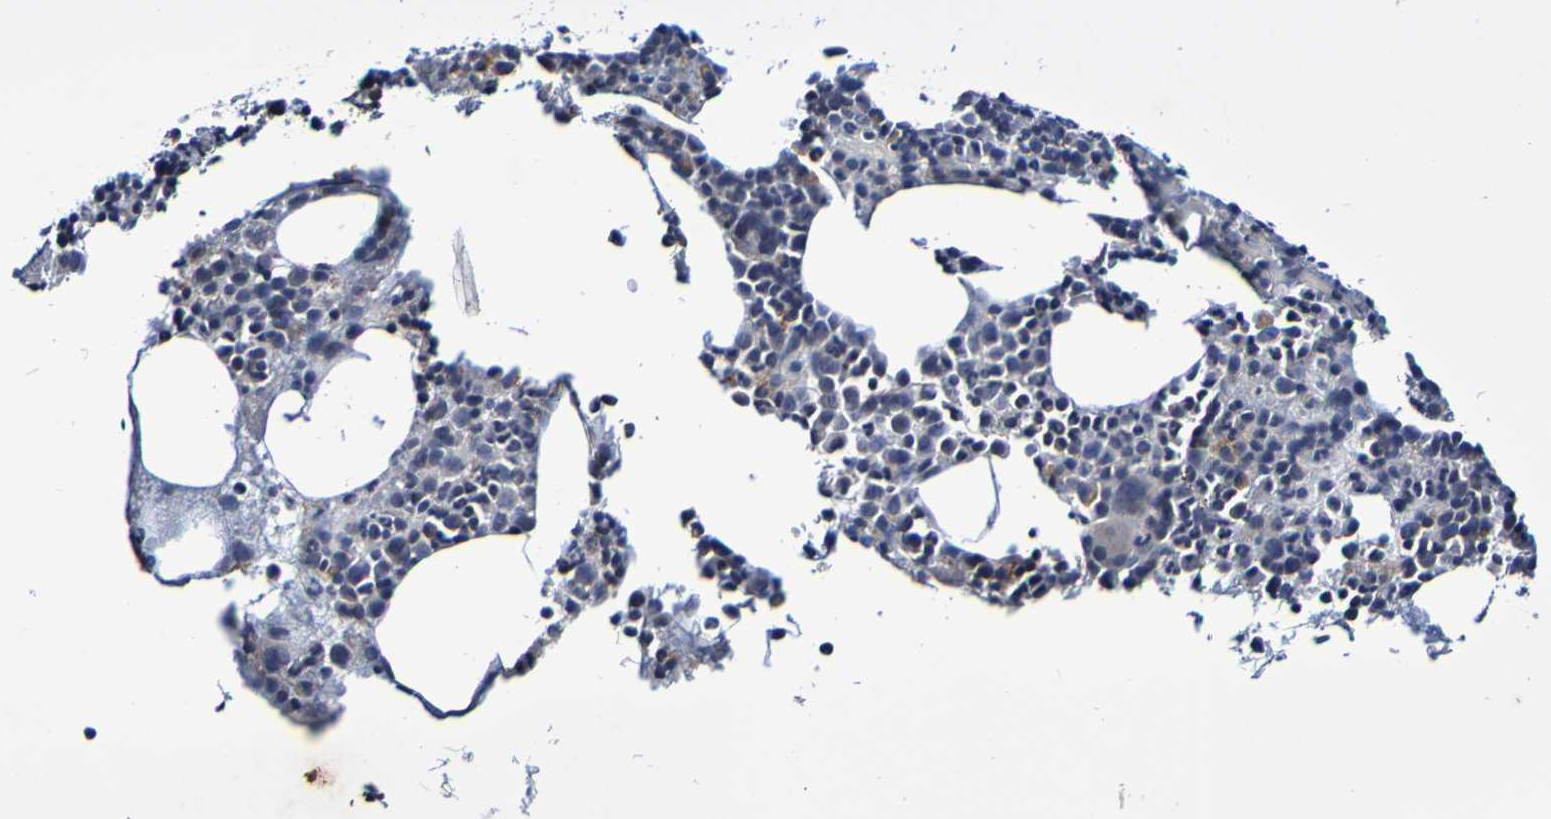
{"staining": {"intensity": "weak", "quantity": "25%-75%", "location": "cytoplasmic/membranous"}, "tissue": "bone marrow", "cell_type": "Hematopoietic cells", "image_type": "normal", "snomed": [{"axis": "morphology", "description": "Normal tissue, NOS"}, {"axis": "morphology", "description": "Inflammation, NOS"}, {"axis": "topography", "description": "Bone marrow"}], "caption": "Immunohistochemistry (IHC) (DAB (3,3'-diaminobenzidine)) staining of benign bone marrow displays weak cytoplasmic/membranous protein positivity in approximately 25%-75% of hematopoietic cells.", "gene": "PTP4A2", "patient": {"sex": "male", "age": 73}}